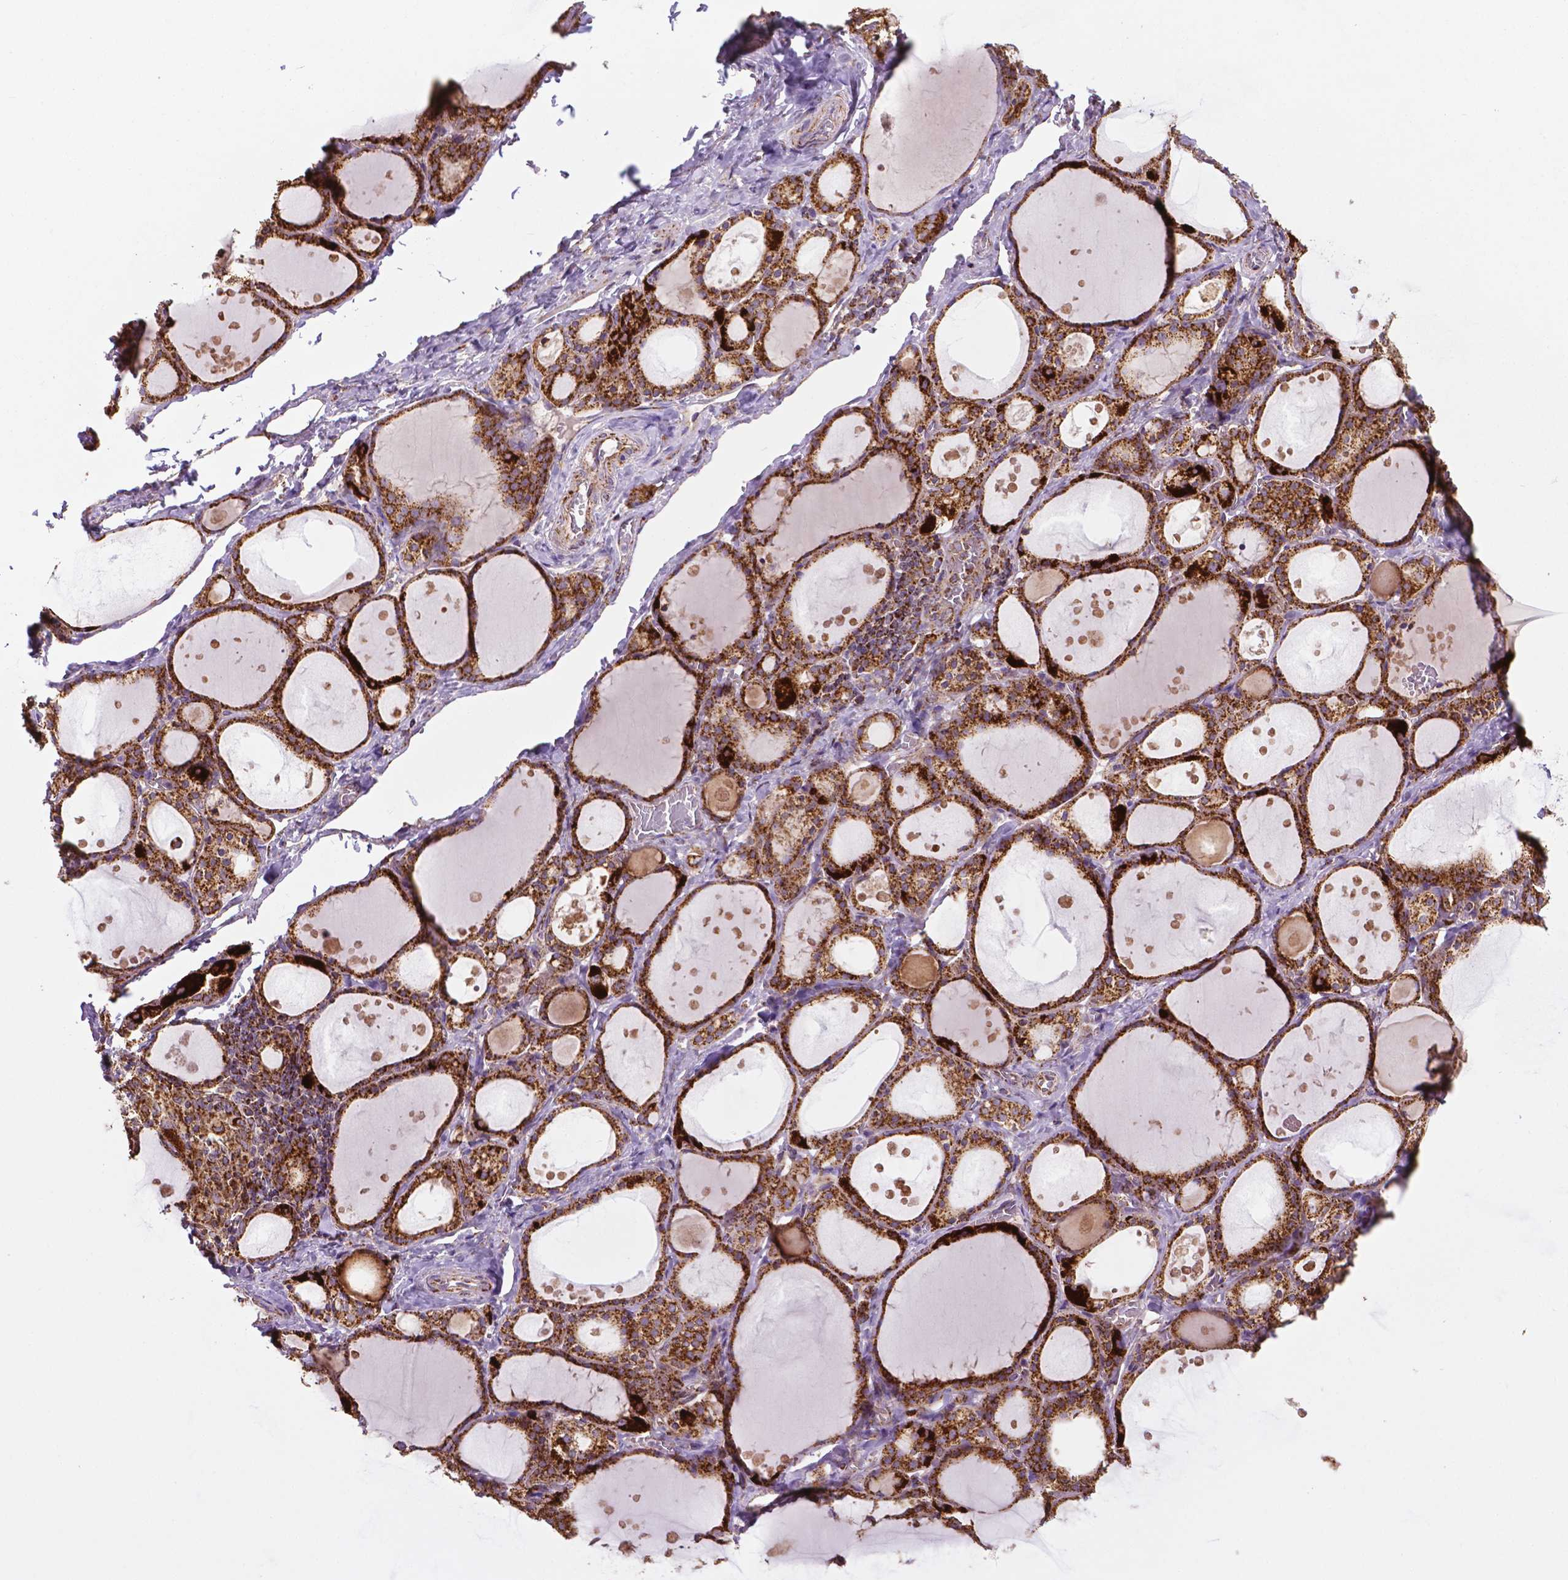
{"staining": {"intensity": "strong", "quantity": ">75%", "location": "cytoplasmic/membranous"}, "tissue": "thyroid gland", "cell_type": "Glandular cells", "image_type": "normal", "snomed": [{"axis": "morphology", "description": "Normal tissue, NOS"}, {"axis": "topography", "description": "Thyroid gland"}], "caption": "The photomicrograph displays immunohistochemical staining of unremarkable thyroid gland. There is strong cytoplasmic/membranous staining is appreciated in about >75% of glandular cells.", "gene": "ILVBL", "patient": {"sex": "male", "age": 68}}